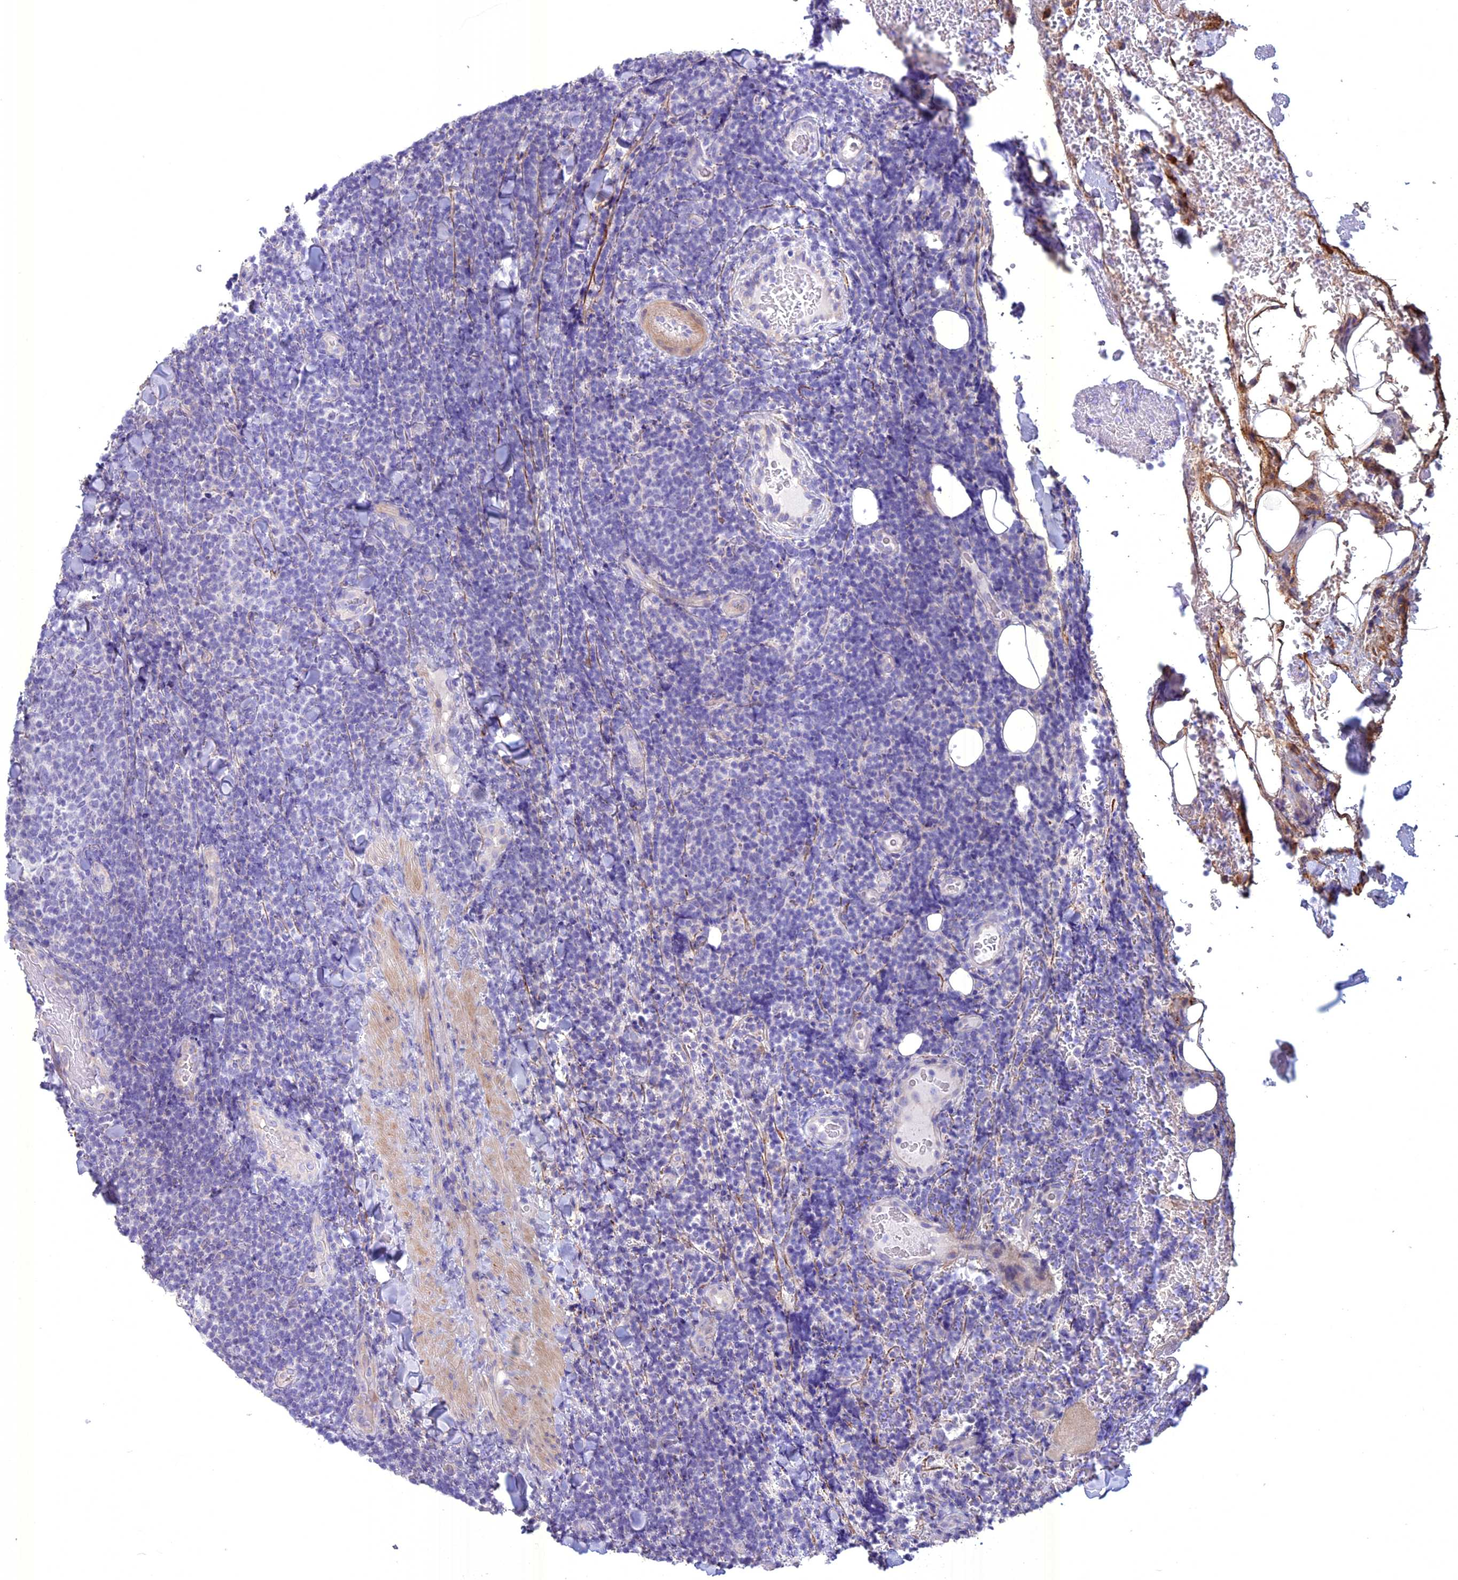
{"staining": {"intensity": "negative", "quantity": "none", "location": "none"}, "tissue": "lymphoma", "cell_type": "Tumor cells", "image_type": "cancer", "snomed": [{"axis": "morphology", "description": "Malignant lymphoma, non-Hodgkin's type, Low grade"}, {"axis": "topography", "description": "Lymph node"}], "caption": "Photomicrograph shows no significant protein positivity in tumor cells of malignant lymphoma, non-Hodgkin's type (low-grade).", "gene": "SPHKAP", "patient": {"sex": "male", "age": 66}}